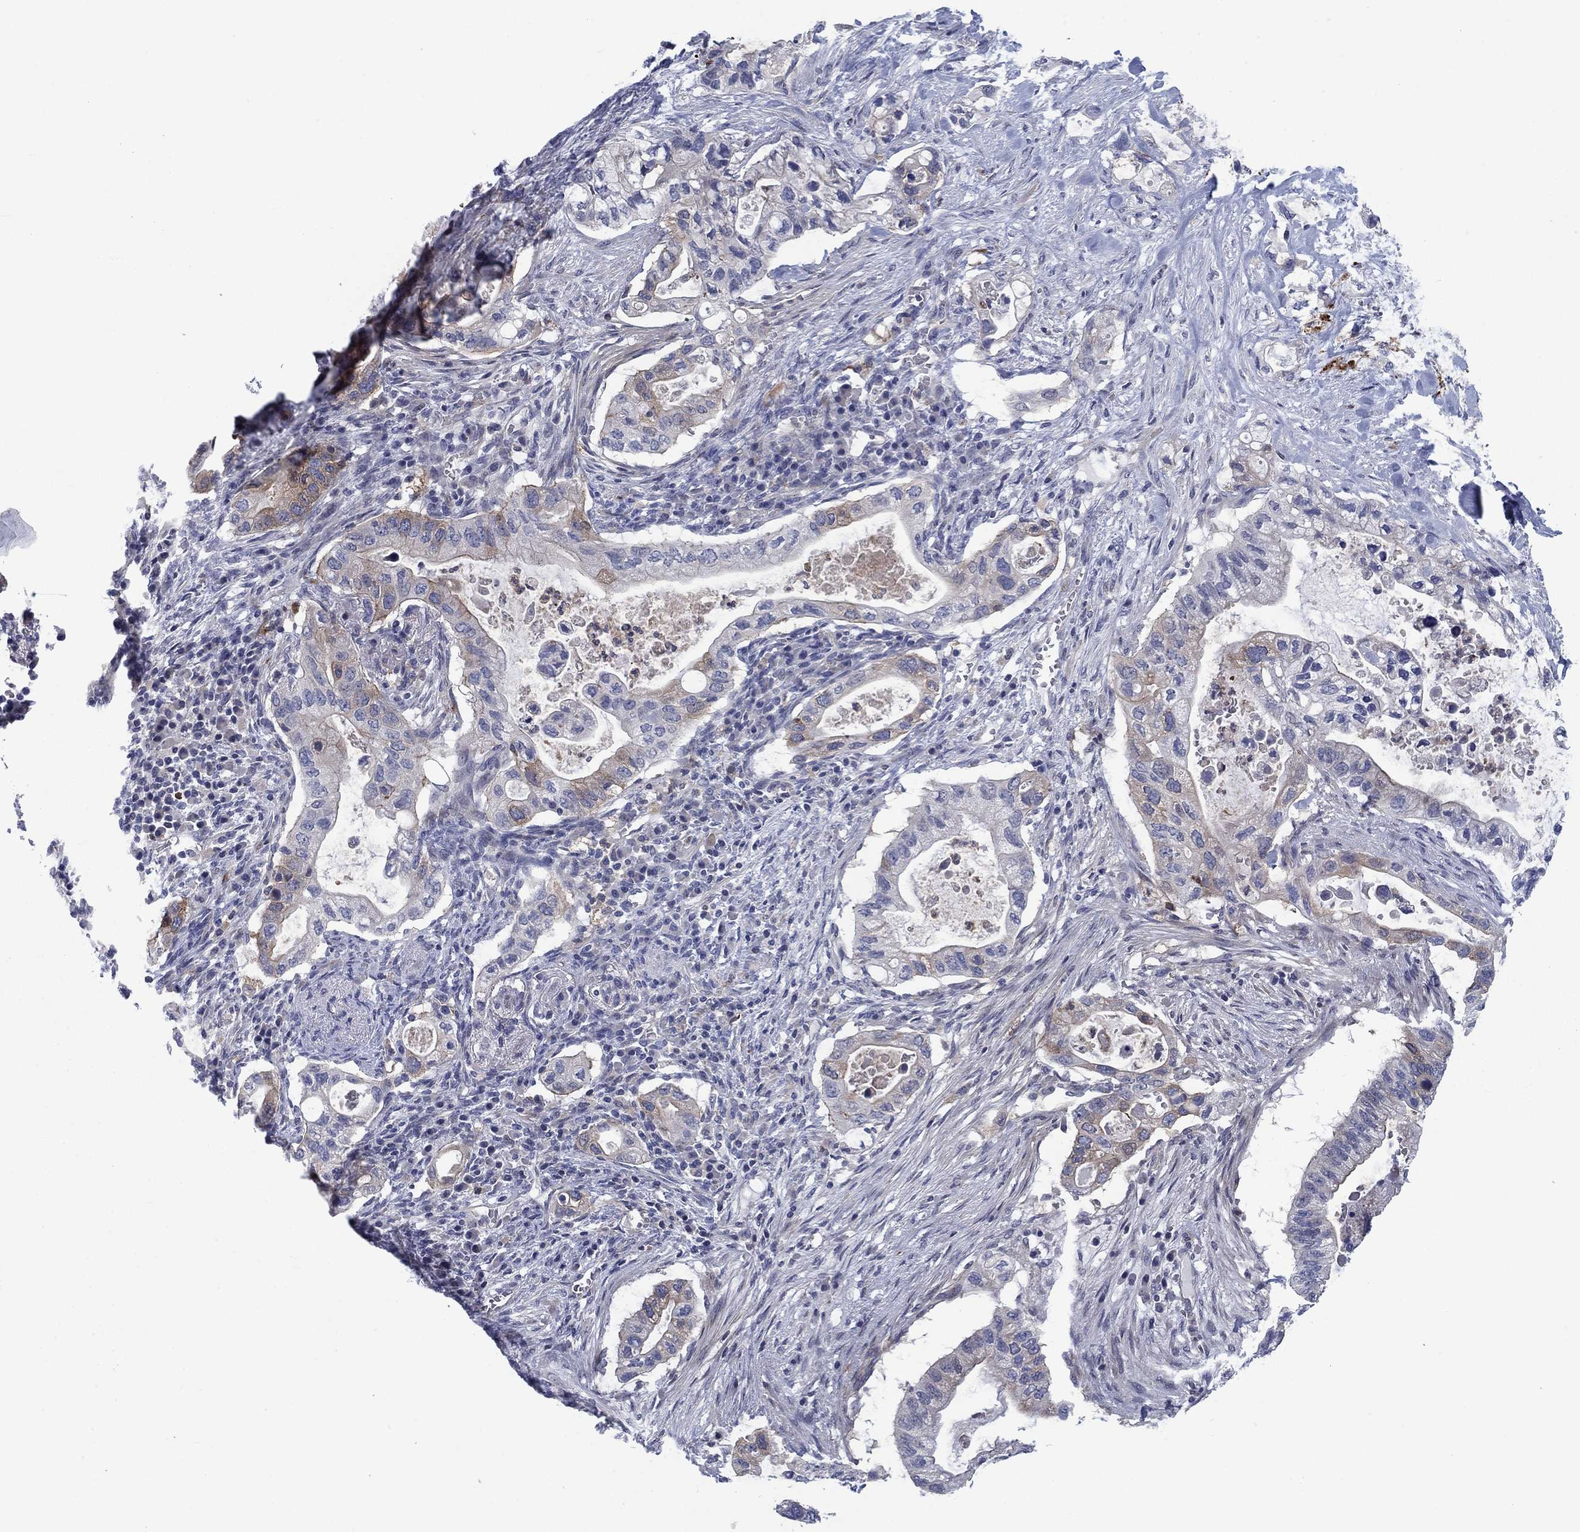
{"staining": {"intensity": "moderate", "quantity": "<25%", "location": "cytoplasmic/membranous"}, "tissue": "pancreatic cancer", "cell_type": "Tumor cells", "image_type": "cancer", "snomed": [{"axis": "morphology", "description": "Adenocarcinoma, NOS"}, {"axis": "topography", "description": "Pancreas"}], "caption": "The micrograph displays immunohistochemical staining of adenocarcinoma (pancreatic). There is moderate cytoplasmic/membranous positivity is identified in about <25% of tumor cells.", "gene": "KIF15", "patient": {"sex": "female", "age": 72}}